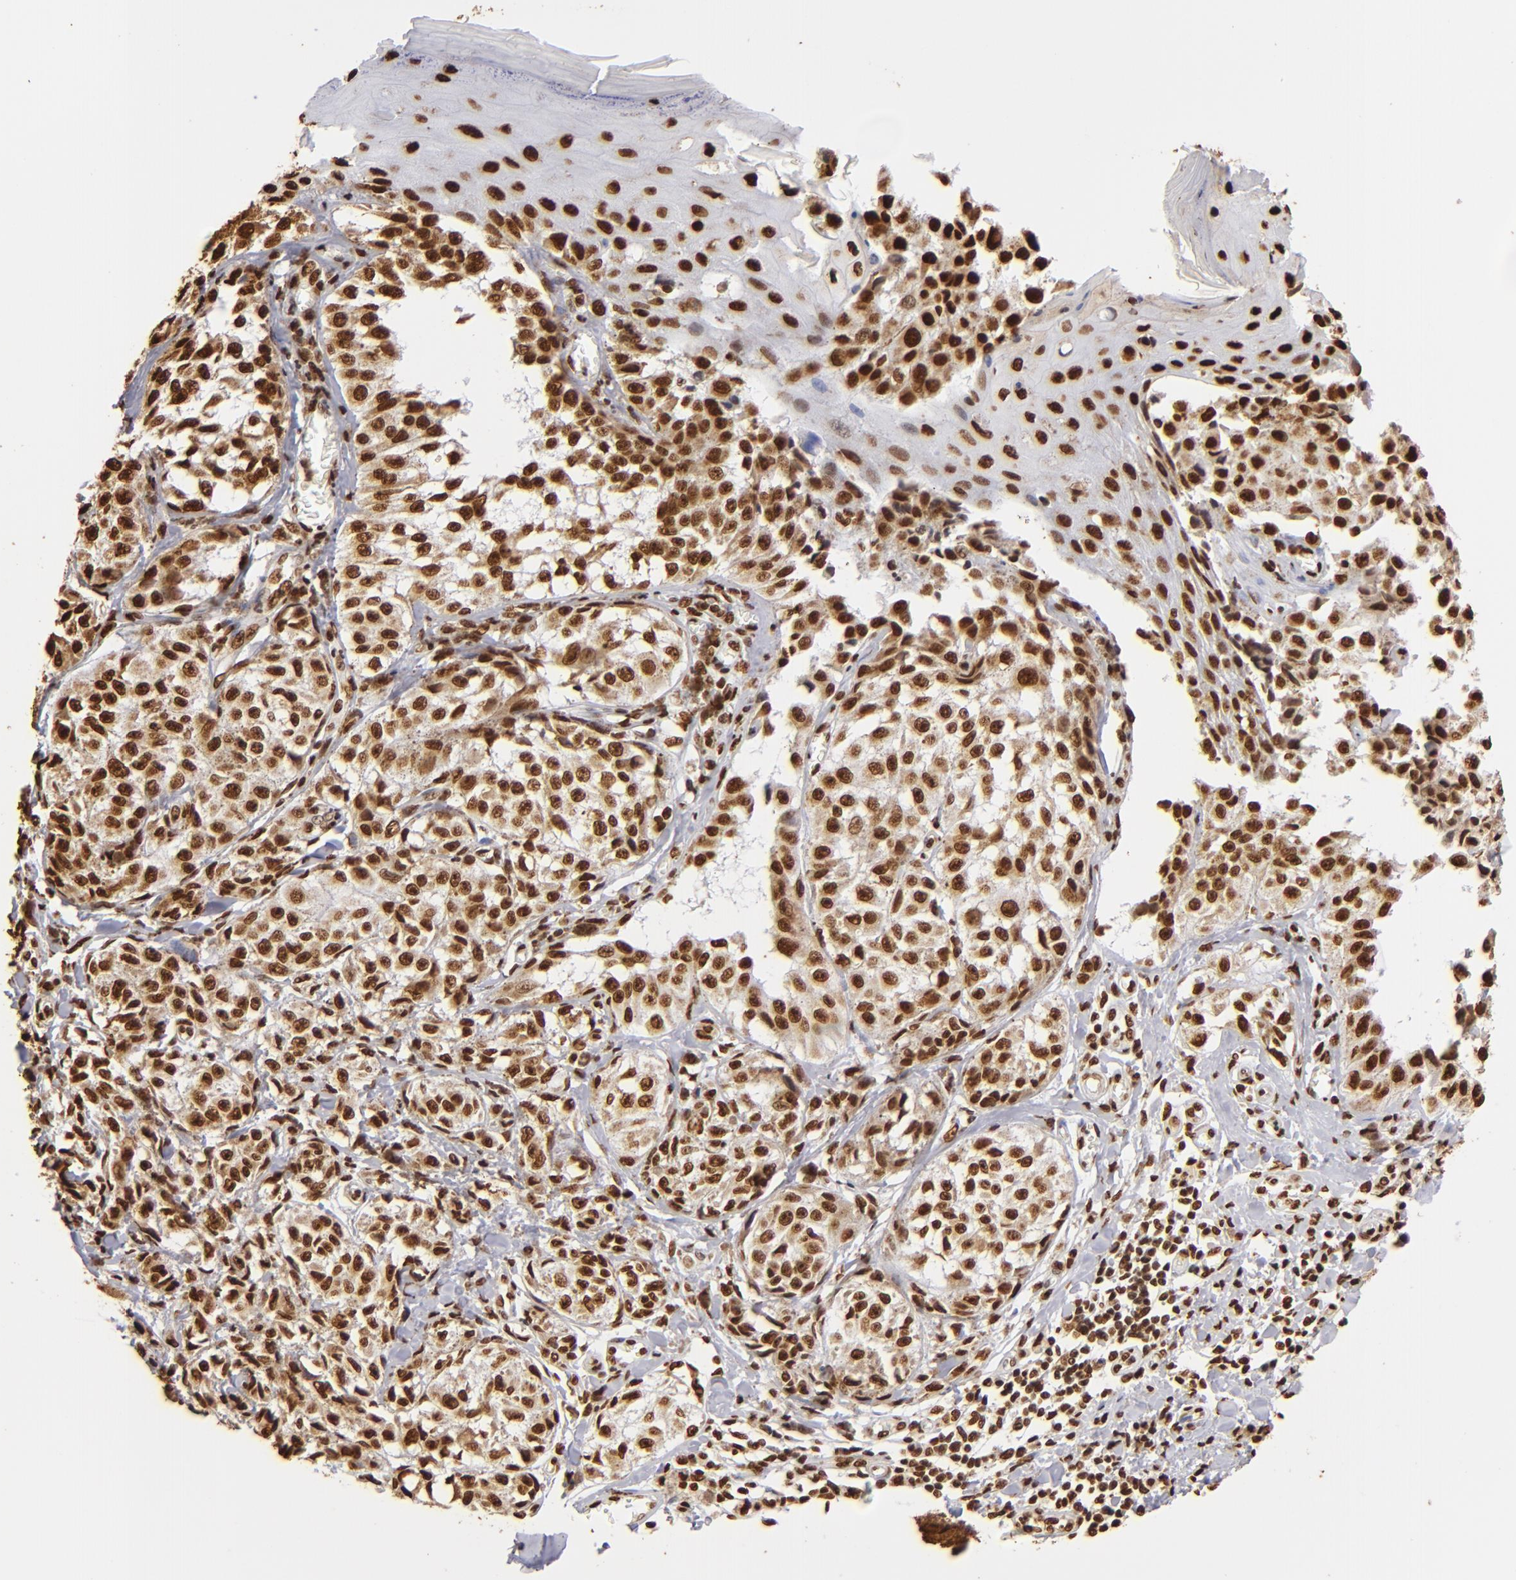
{"staining": {"intensity": "strong", "quantity": ">75%", "location": "nuclear"}, "tissue": "melanoma", "cell_type": "Tumor cells", "image_type": "cancer", "snomed": [{"axis": "morphology", "description": "Malignant melanoma, NOS"}, {"axis": "topography", "description": "Skin"}], "caption": "Immunohistochemistry (IHC) of human malignant melanoma exhibits high levels of strong nuclear staining in approximately >75% of tumor cells.", "gene": "ILF3", "patient": {"sex": "female", "age": 82}}